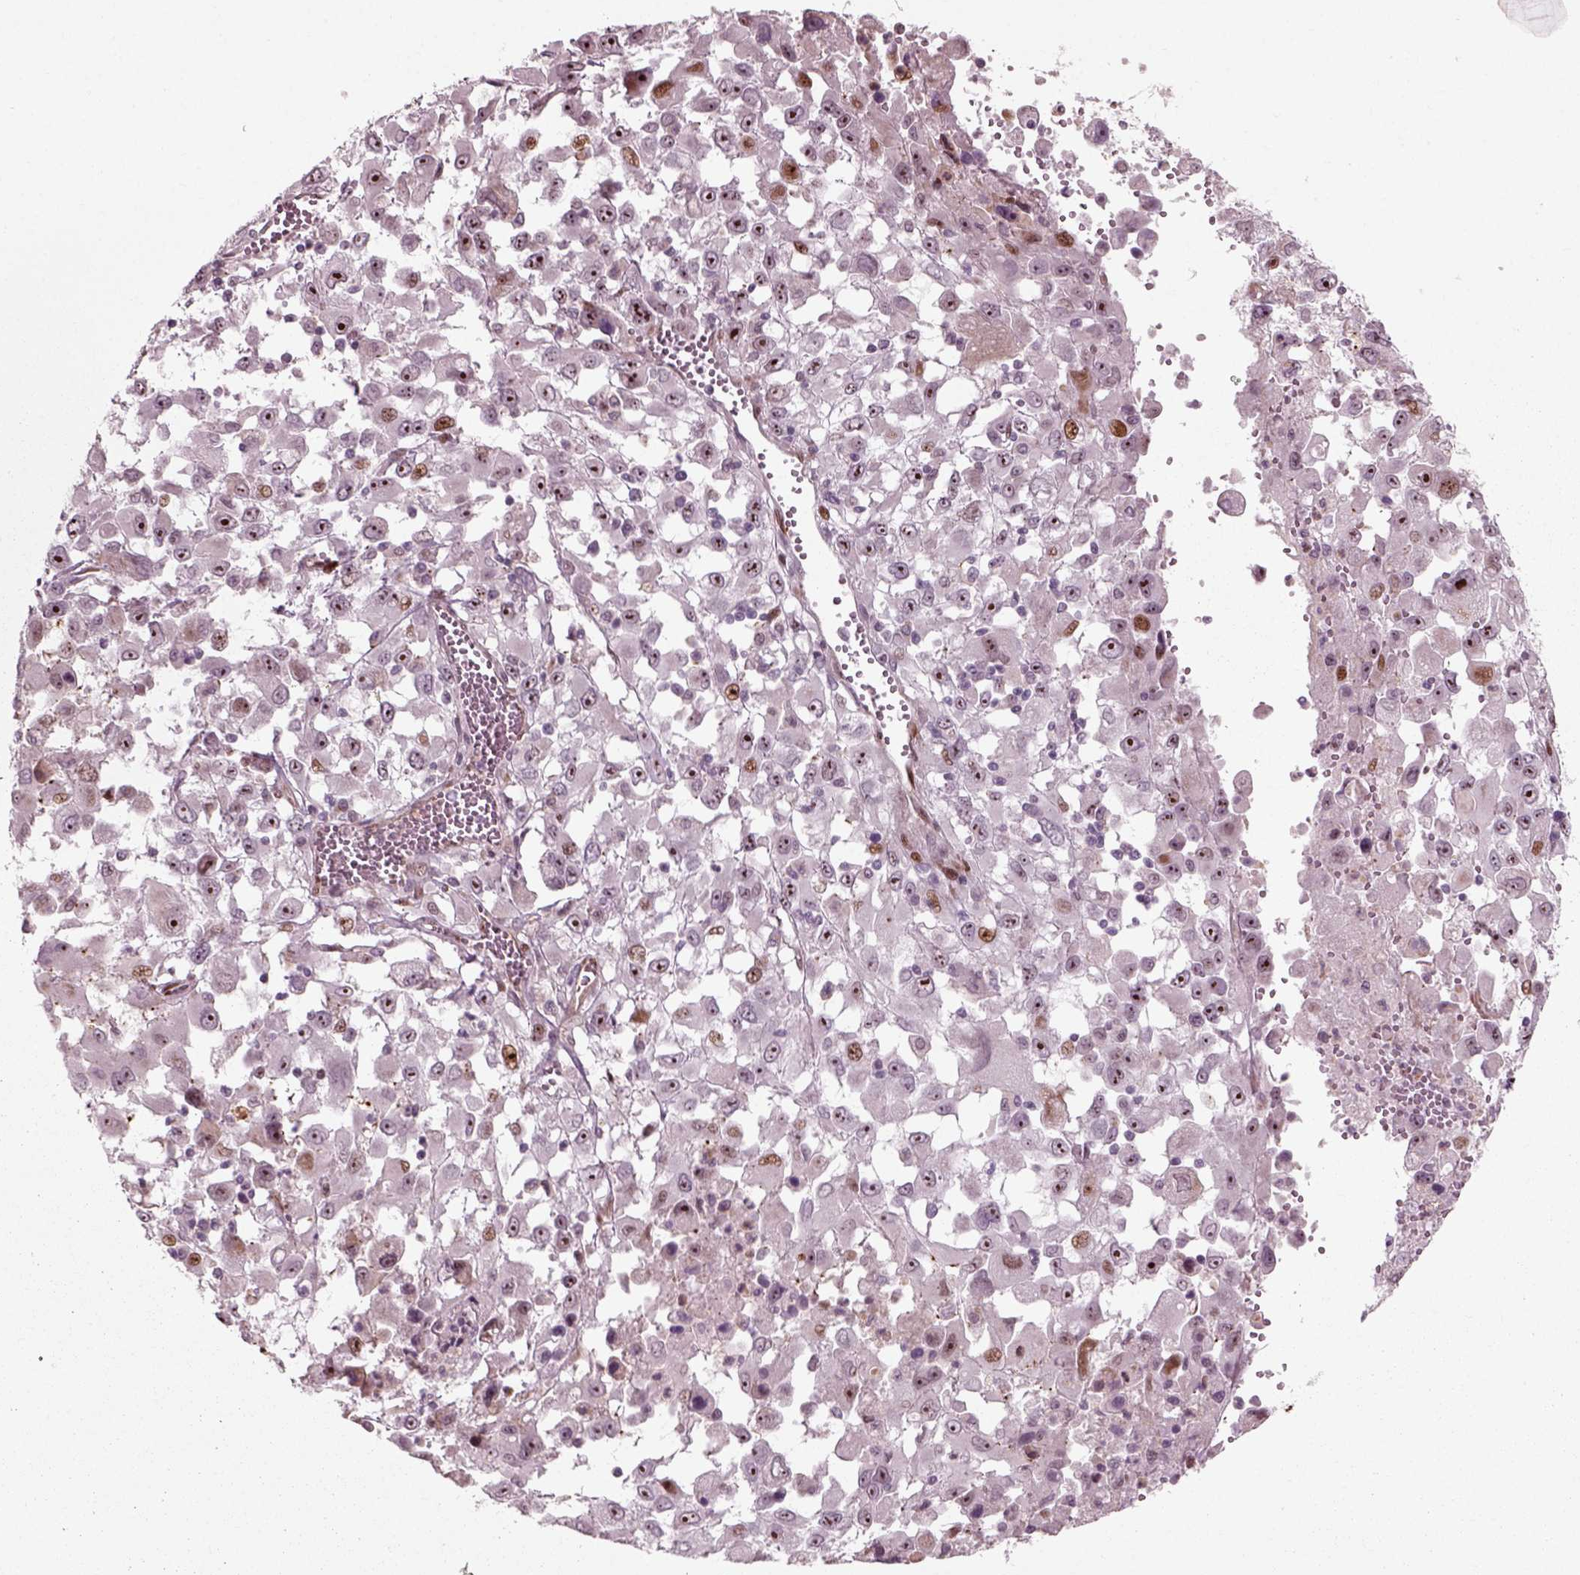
{"staining": {"intensity": "moderate", "quantity": "<25%", "location": "nuclear"}, "tissue": "melanoma", "cell_type": "Tumor cells", "image_type": "cancer", "snomed": [{"axis": "morphology", "description": "Malignant melanoma, Metastatic site"}, {"axis": "topography", "description": "Soft tissue"}], "caption": "Immunohistochemical staining of human melanoma reveals moderate nuclear protein expression in approximately <25% of tumor cells. The staining was performed using DAB to visualize the protein expression in brown, while the nuclei were stained in blue with hematoxylin (Magnification: 20x).", "gene": "CDC14A", "patient": {"sex": "male", "age": 50}}